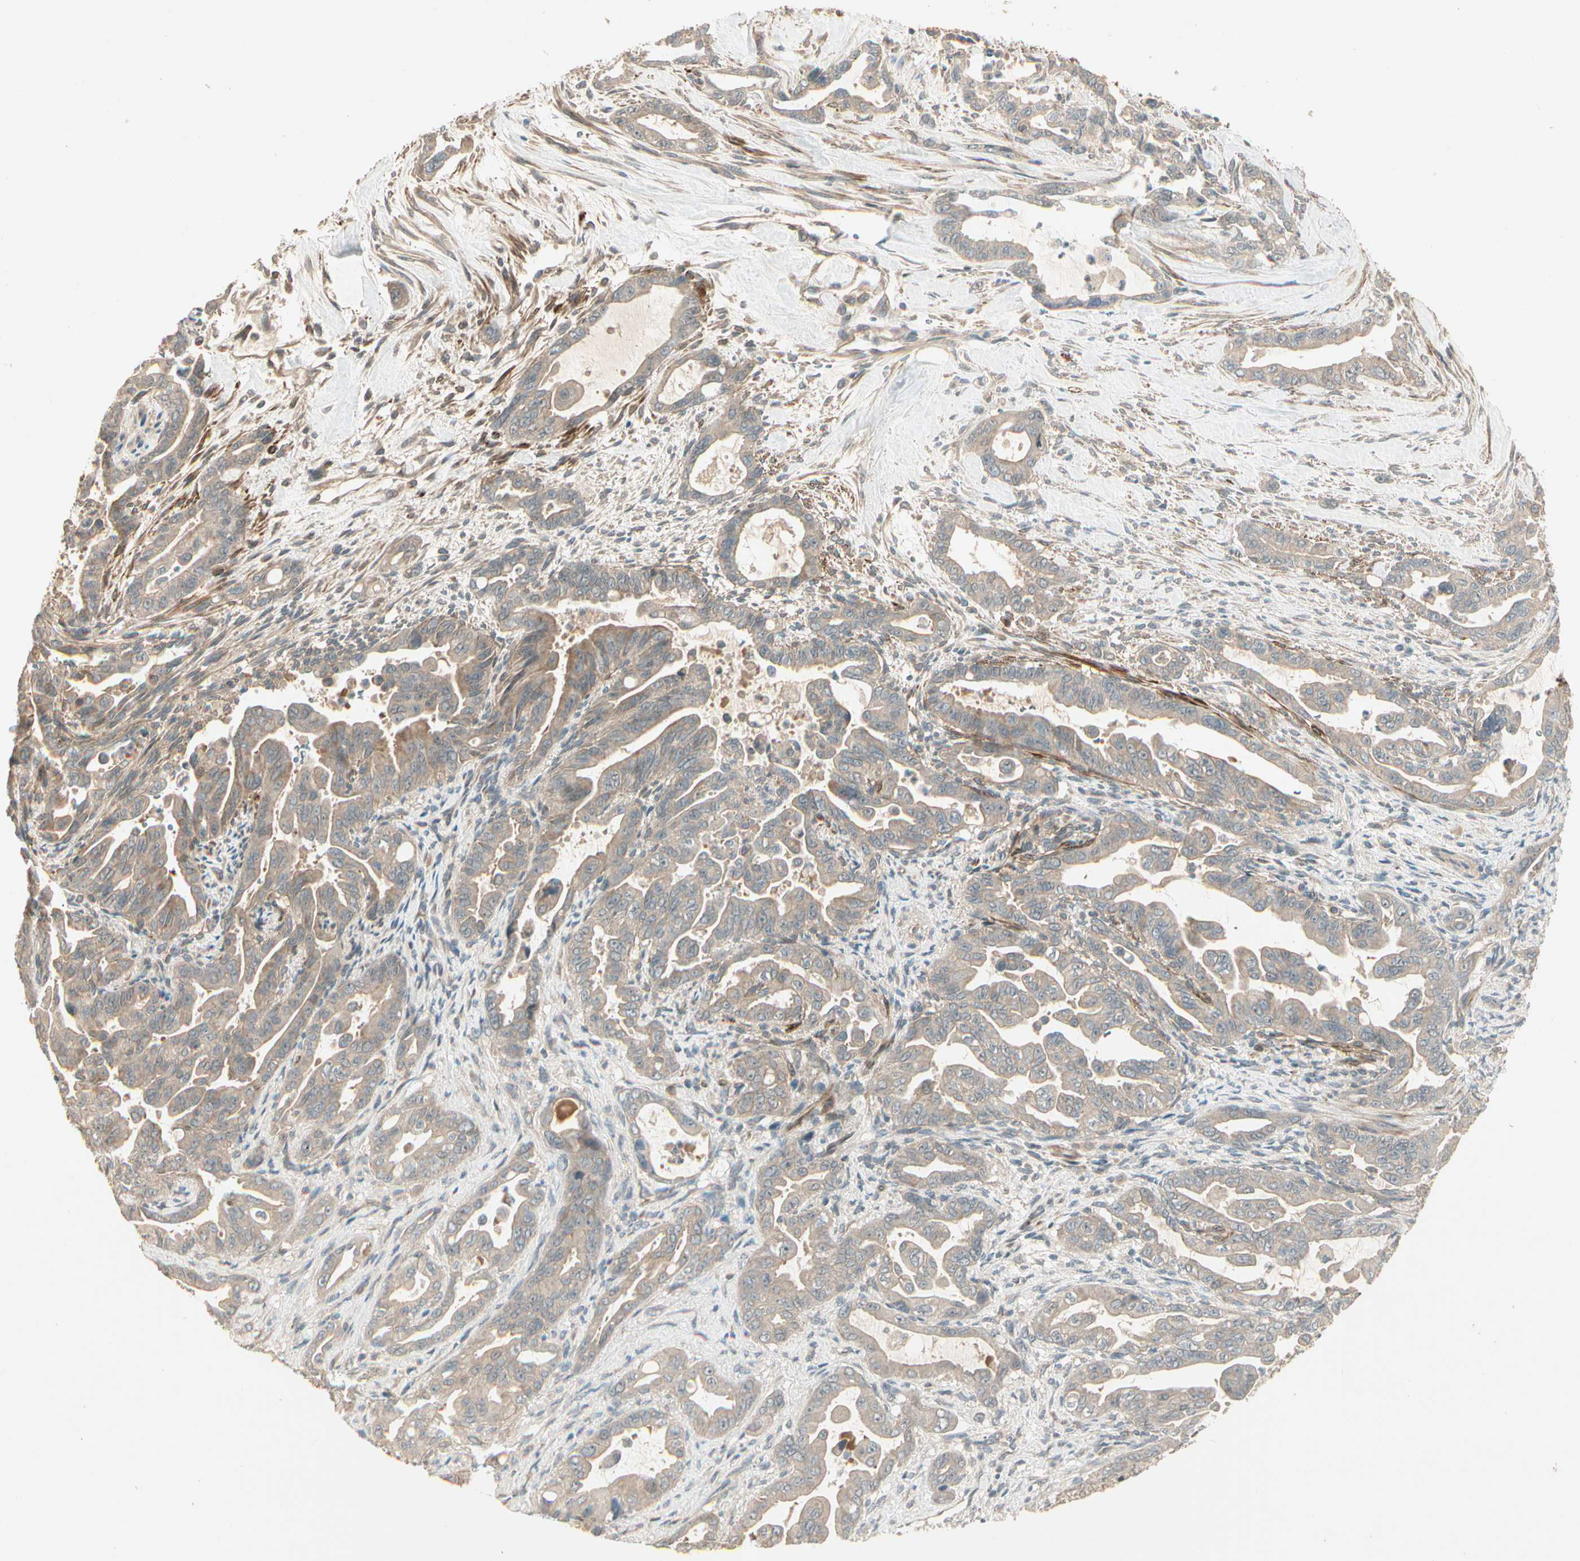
{"staining": {"intensity": "weak", "quantity": ">75%", "location": "cytoplasmic/membranous"}, "tissue": "pancreatic cancer", "cell_type": "Tumor cells", "image_type": "cancer", "snomed": [{"axis": "morphology", "description": "Adenocarcinoma, NOS"}, {"axis": "topography", "description": "Pancreas"}], "caption": "Immunohistochemistry (DAB) staining of human pancreatic adenocarcinoma displays weak cytoplasmic/membranous protein expression in about >75% of tumor cells. (brown staining indicates protein expression, while blue staining denotes nuclei).", "gene": "ACVR1", "patient": {"sex": "male", "age": 70}}